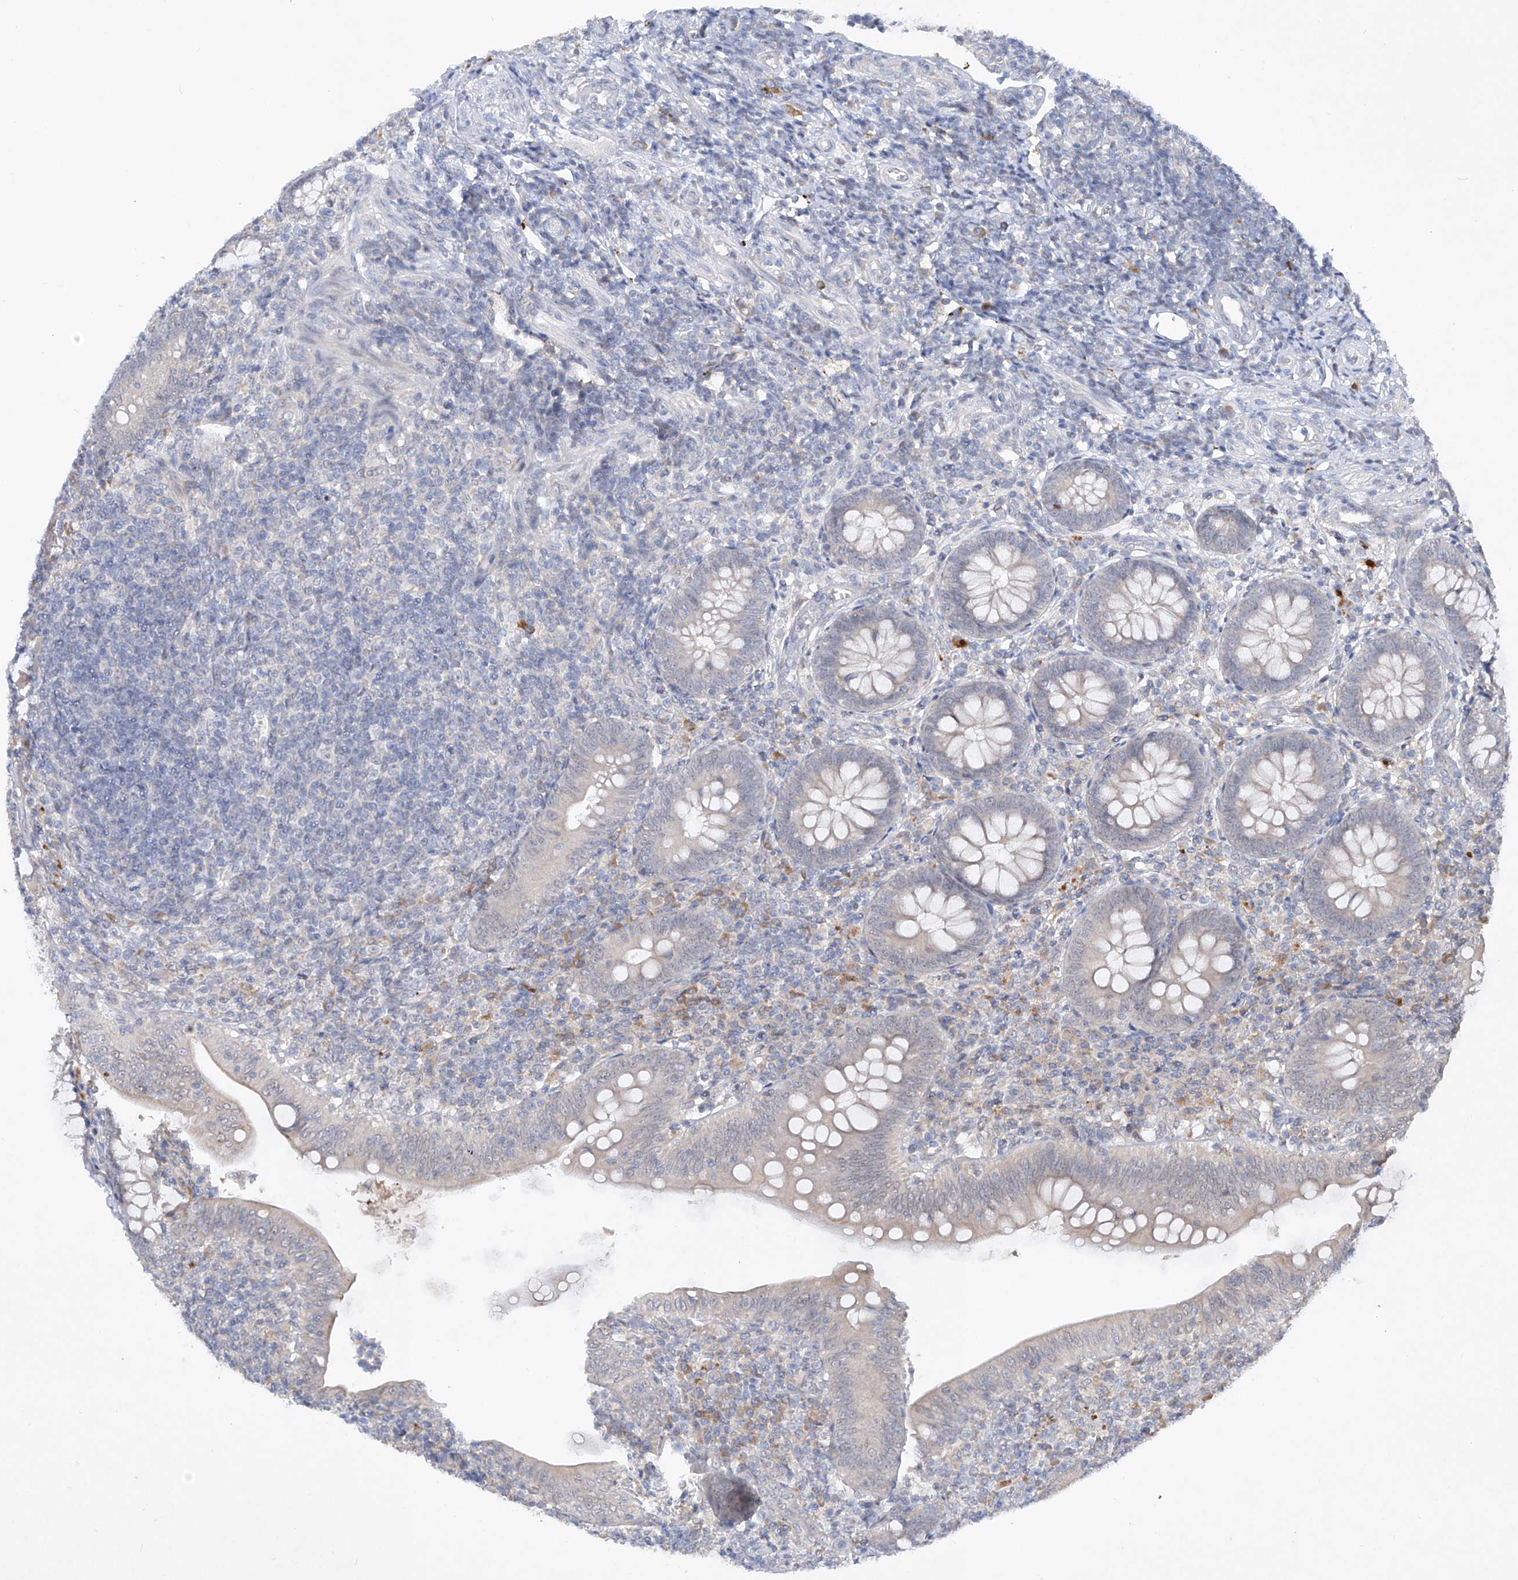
{"staining": {"intensity": "negative", "quantity": "none", "location": "none"}, "tissue": "appendix", "cell_type": "Glandular cells", "image_type": "normal", "snomed": [{"axis": "morphology", "description": "Normal tissue, NOS"}, {"axis": "topography", "description": "Appendix"}], "caption": "Immunohistochemistry of unremarkable human appendix exhibits no expression in glandular cells.", "gene": "FAM135A", "patient": {"sex": "male", "age": 14}}